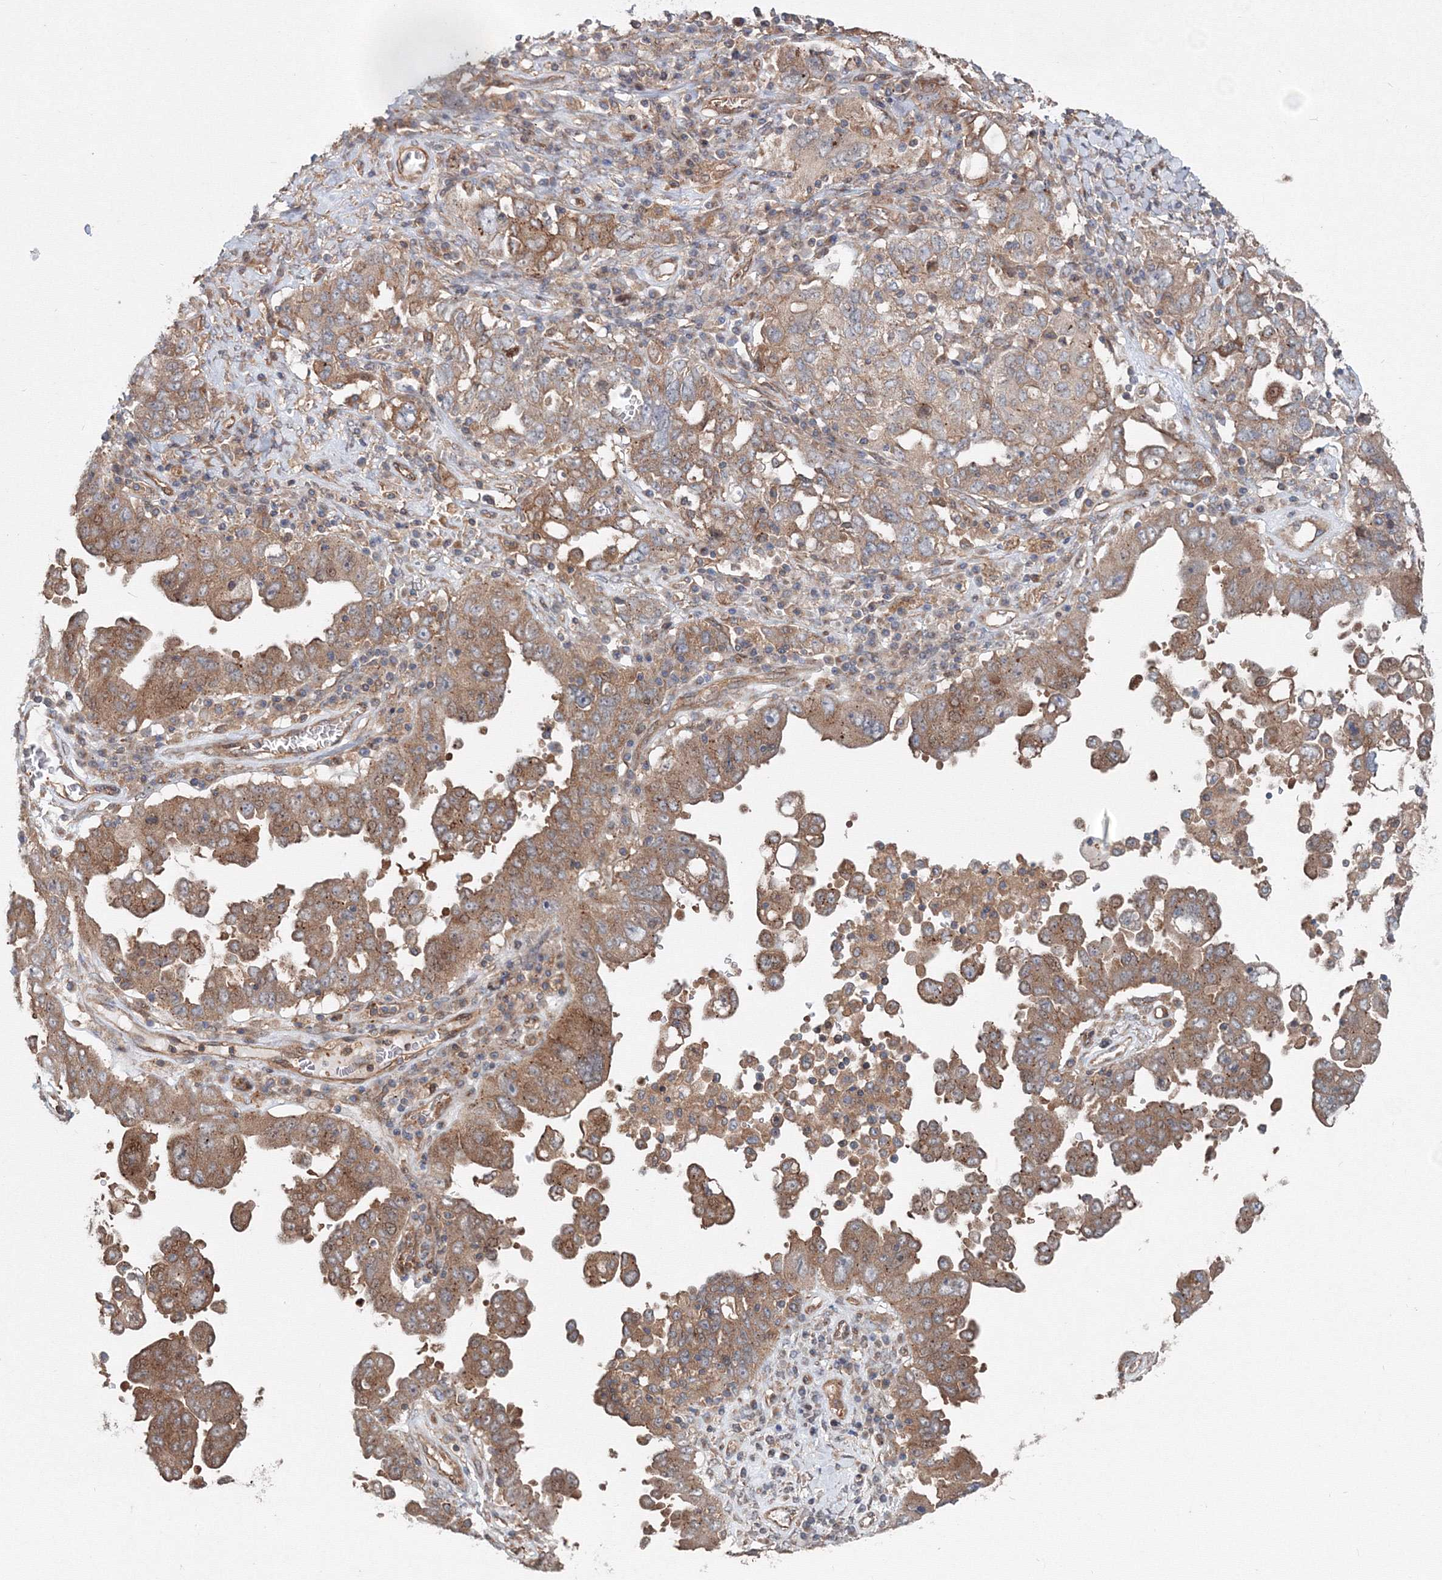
{"staining": {"intensity": "moderate", "quantity": ">75%", "location": "cytoplasmic/membranous"}, "tissue": "ovarian cancer", "cell_type": "Tumor cells", "image_type": "cancer", "snomed": [{"axis": "morphology", "description": "Carcinoma, endometroid"}, {"axis": "topography", "description": "Ovary"}], "caption": "Immunohistochemistry (IHC) photomicrograph of human ovarian cancer (endometroid carcinoma) stained for a protein (brown), which displays medium levels of moderate cytoplasmic/membranous expression in about >75% of tumor cells.", "gene": "EXOC1", "patient": {"sex": "female", "age": 62}}